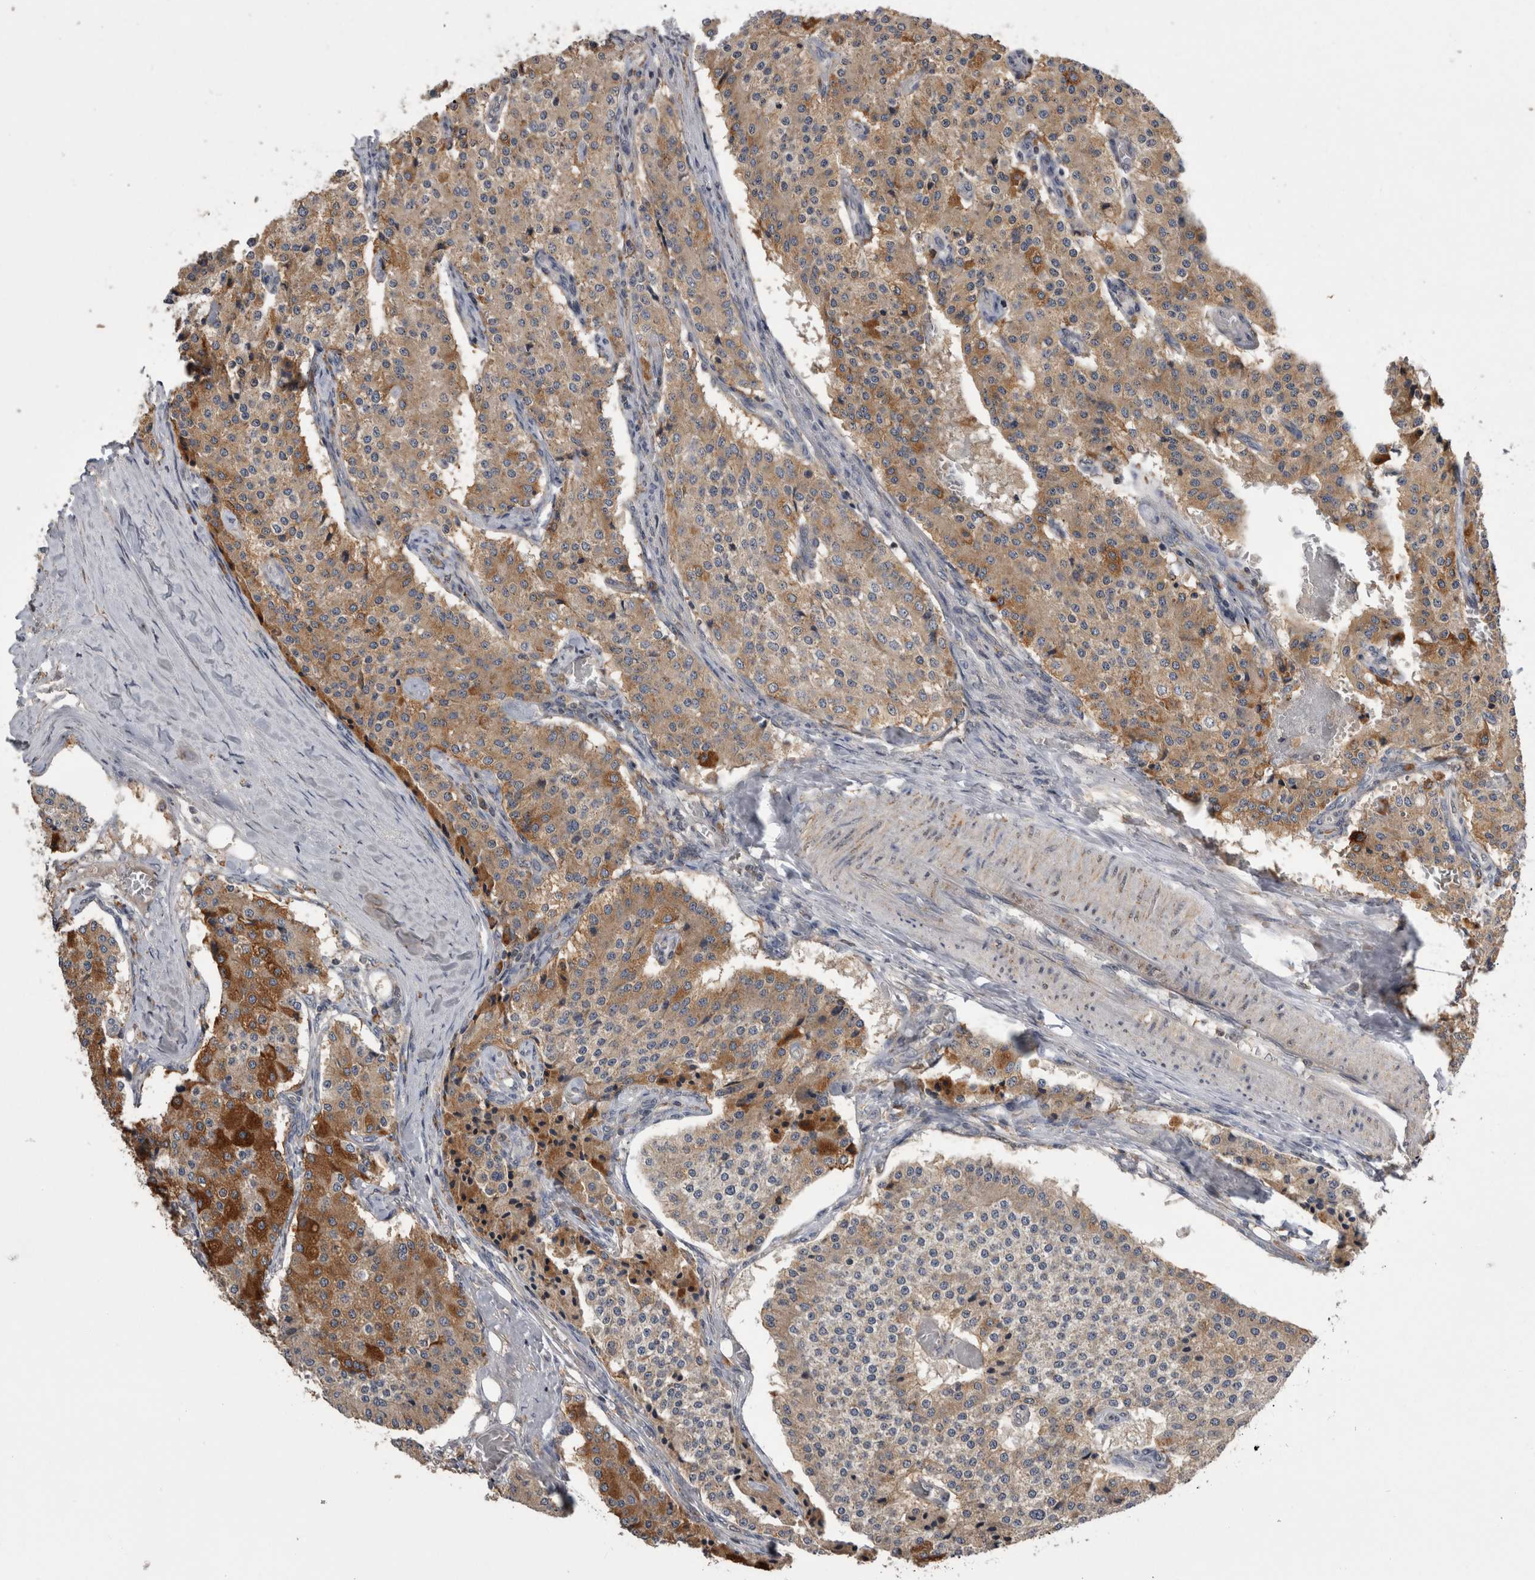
{"staining": {"intensity": "moderate", "quantity": "25%-75%", "location": "cytoplasmic/membranous"}, "tissue": "carcinoid", "cell_type": "Tumor cells", "image_type": "cancer", "snomed": [{"axis": "morphology", "description": "Carcinoid, malignant, NOS"}, {"axis": "topography", "description": "Colon"}], "caption": "This is an image of IHC staining of malignant carcinoid, which shows moderate positivity in the cytoplasmic/membranous of tumor cells.", "gene": "ANXA13", "patient": {"sex": "female", "age": 52}}